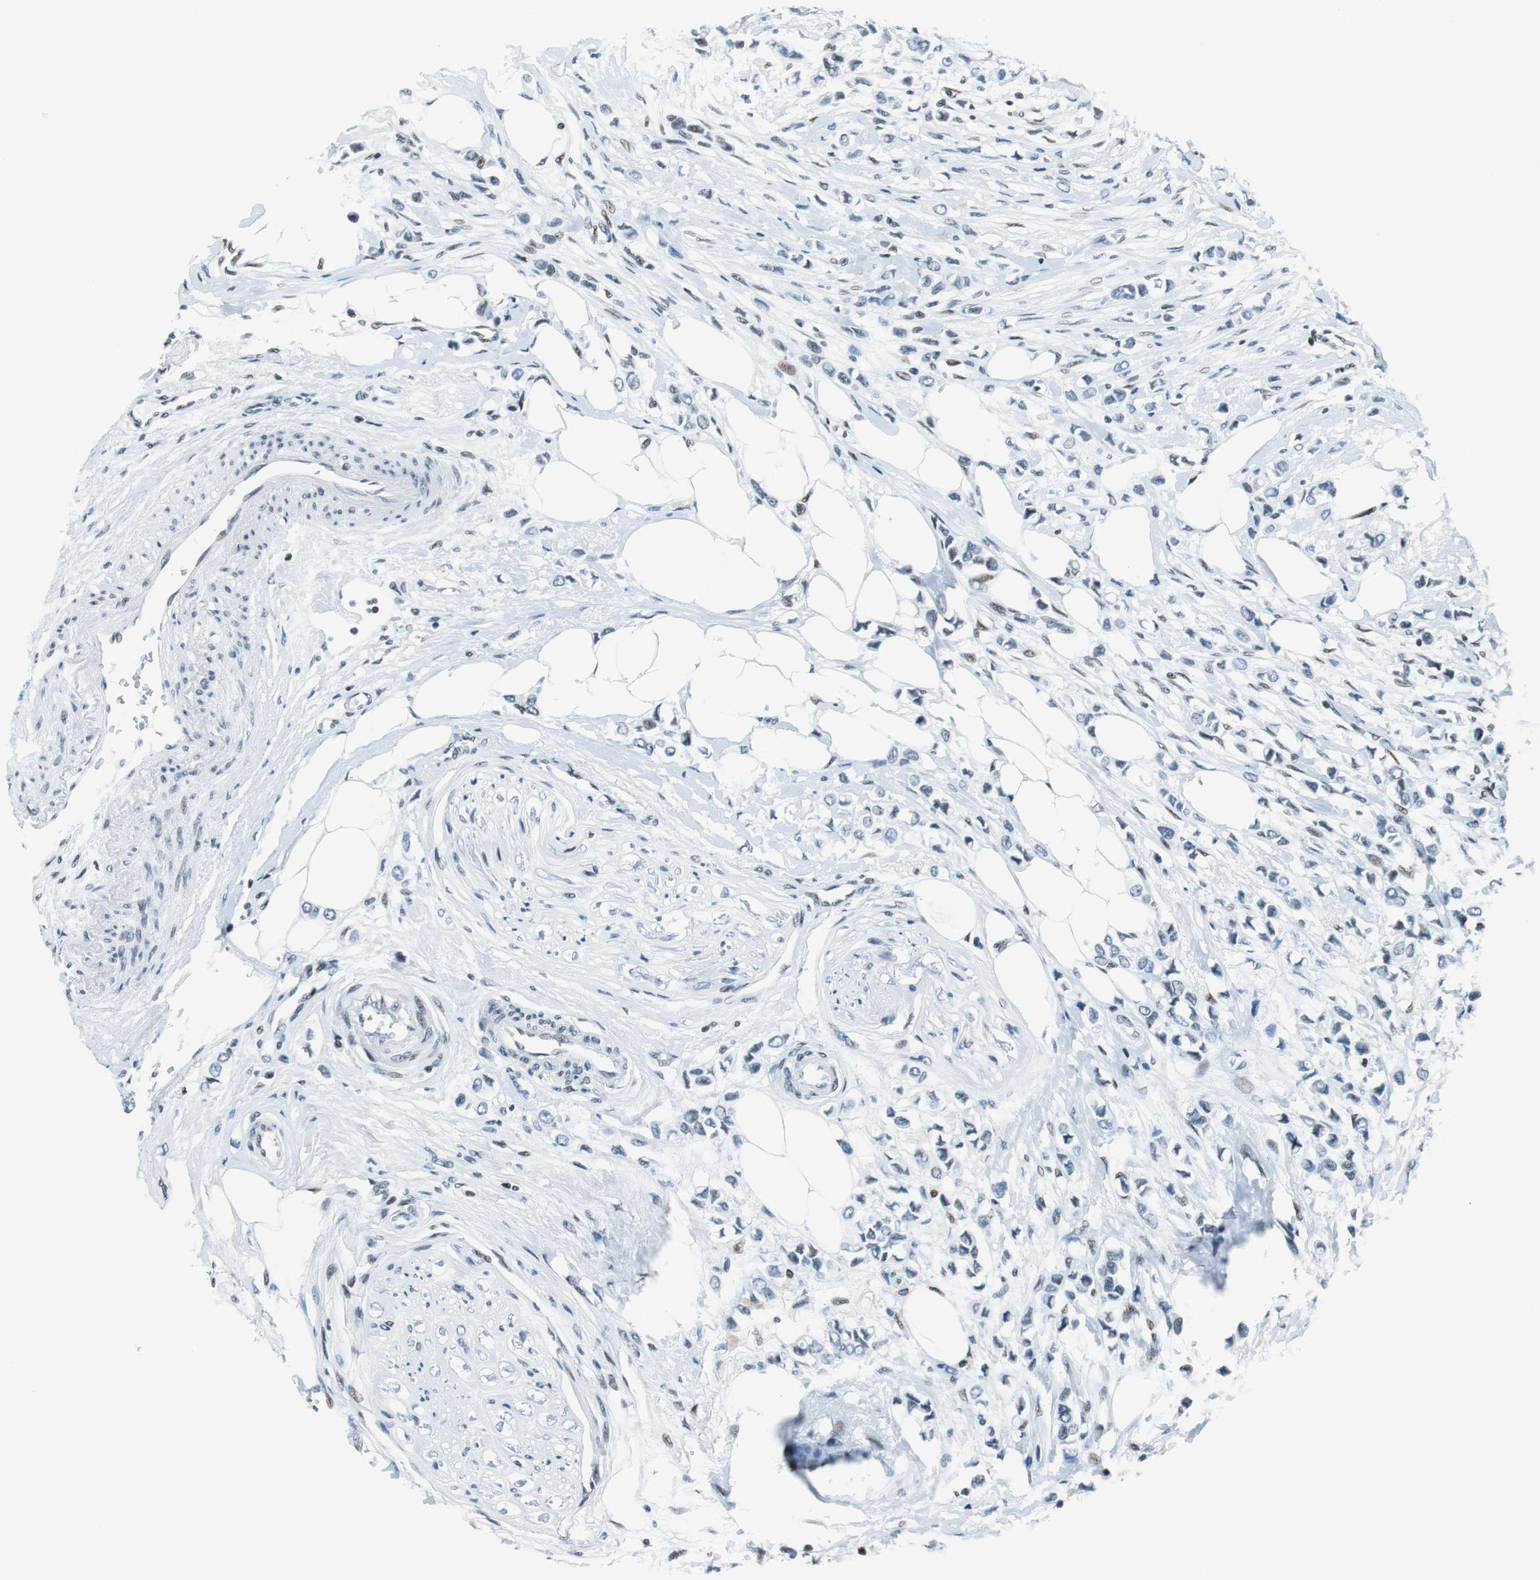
{"staining": {"intensity": "weak", "quantity": "<25%", "location": "nuclear"}, "tissue": "breast cancer", "cell_type": "Tumor cells", "image_type": "cancer", "snomed": [{"axis": "morphology", "description": "Lobular carcinoma"}, {"axis": "topography", "description": "Breast"}], "caption": "This is a photomicrograph of immunohistochemistry (IHC) staining of breast cancer, which shows no positivity in tumor cells.", "gene": "HDAC3", "patient": {"sex": "female", "age": 51}}